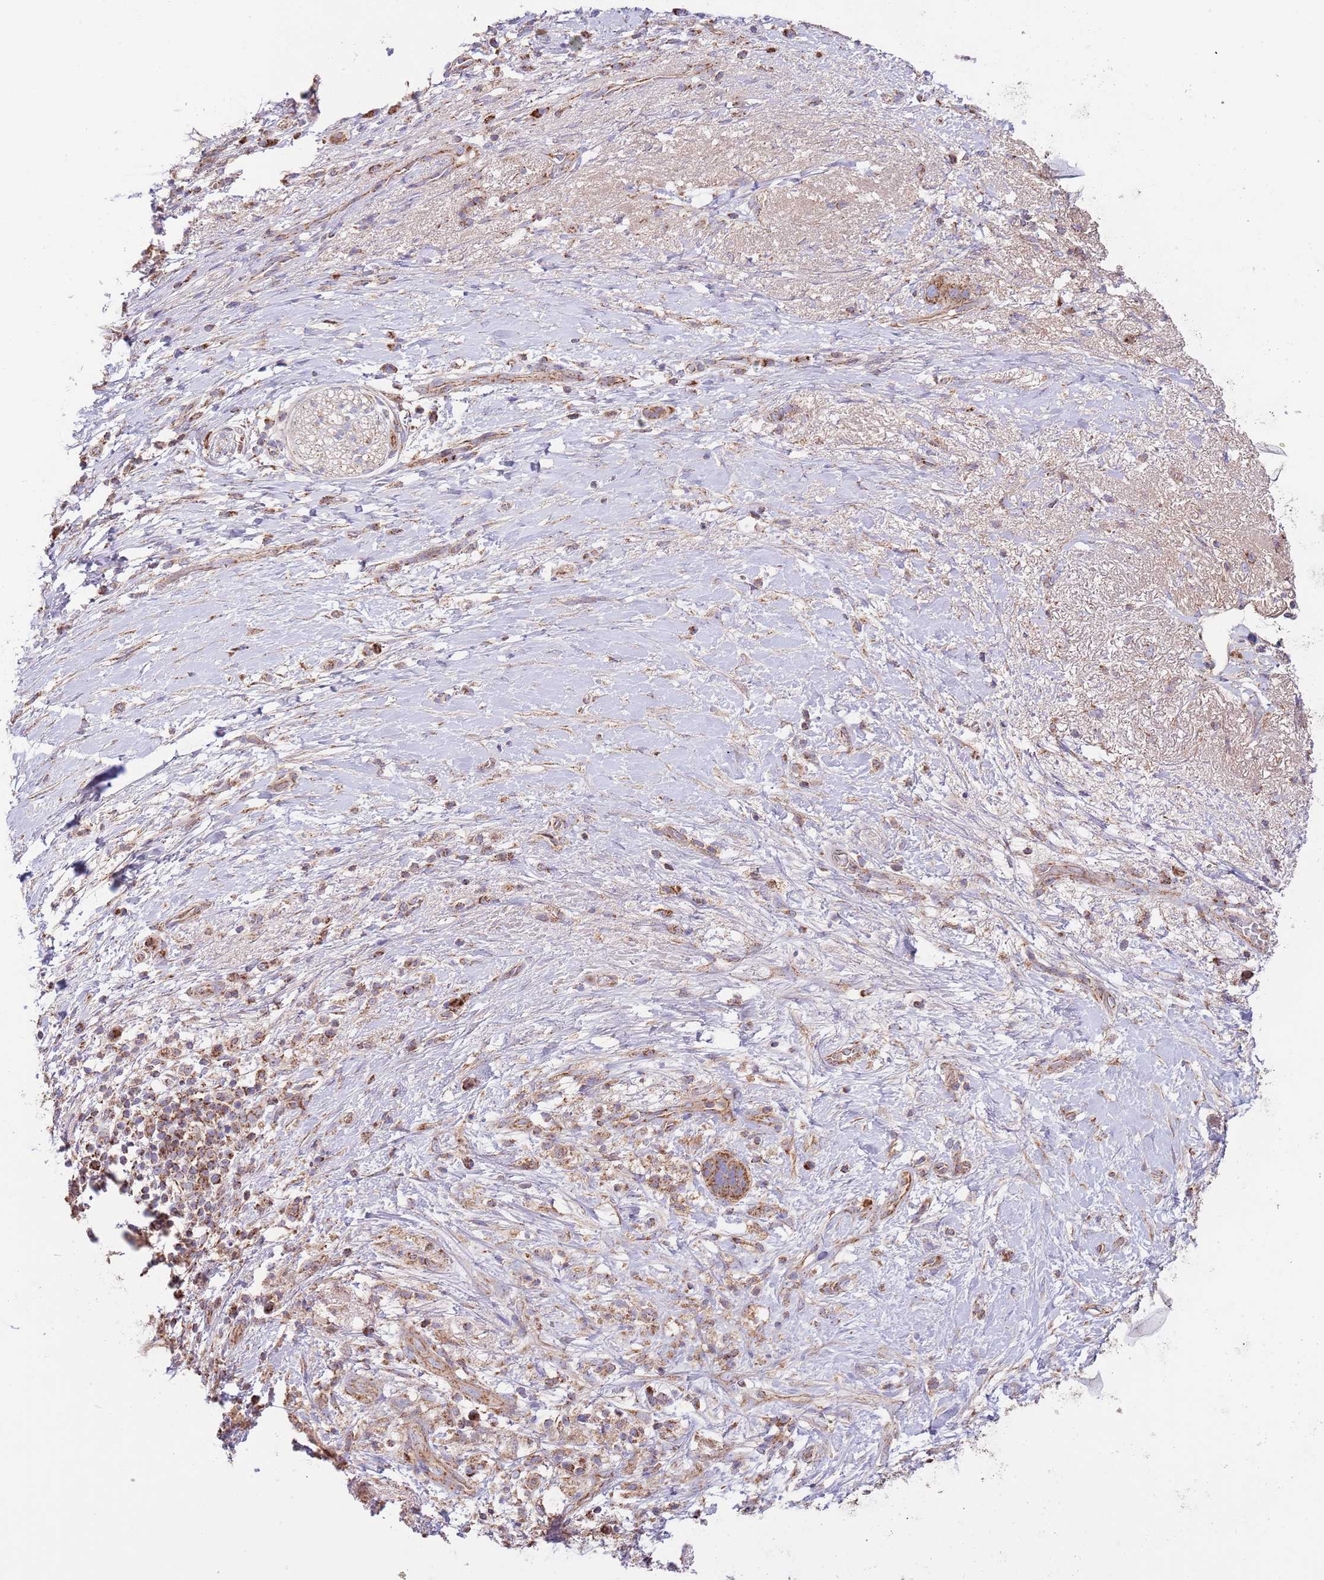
{"staining": {"intensity": "moderate", "quantity": ">75%", "location": "cytoplasmic/membranous"}, "tissue": "pancreatic cancer", "cell_type": "Tumor cells", "image_type": "cancer", "snomed": [{"axis": "morphology", "description": "Adenocarcinoma, NOS"}, {"axis": "topography", "description": "Pancreas"}], "caption": "This histopathology image demonstrates immunohistochemistry staining of human pancreatic cancer (adenocarcinoma), with medium moderate cytoplasmic/membranous staining in approximately >75% of tumor cells.", "gene": "DNAJA3", "patient": {"sex": "female", "age": 72}}